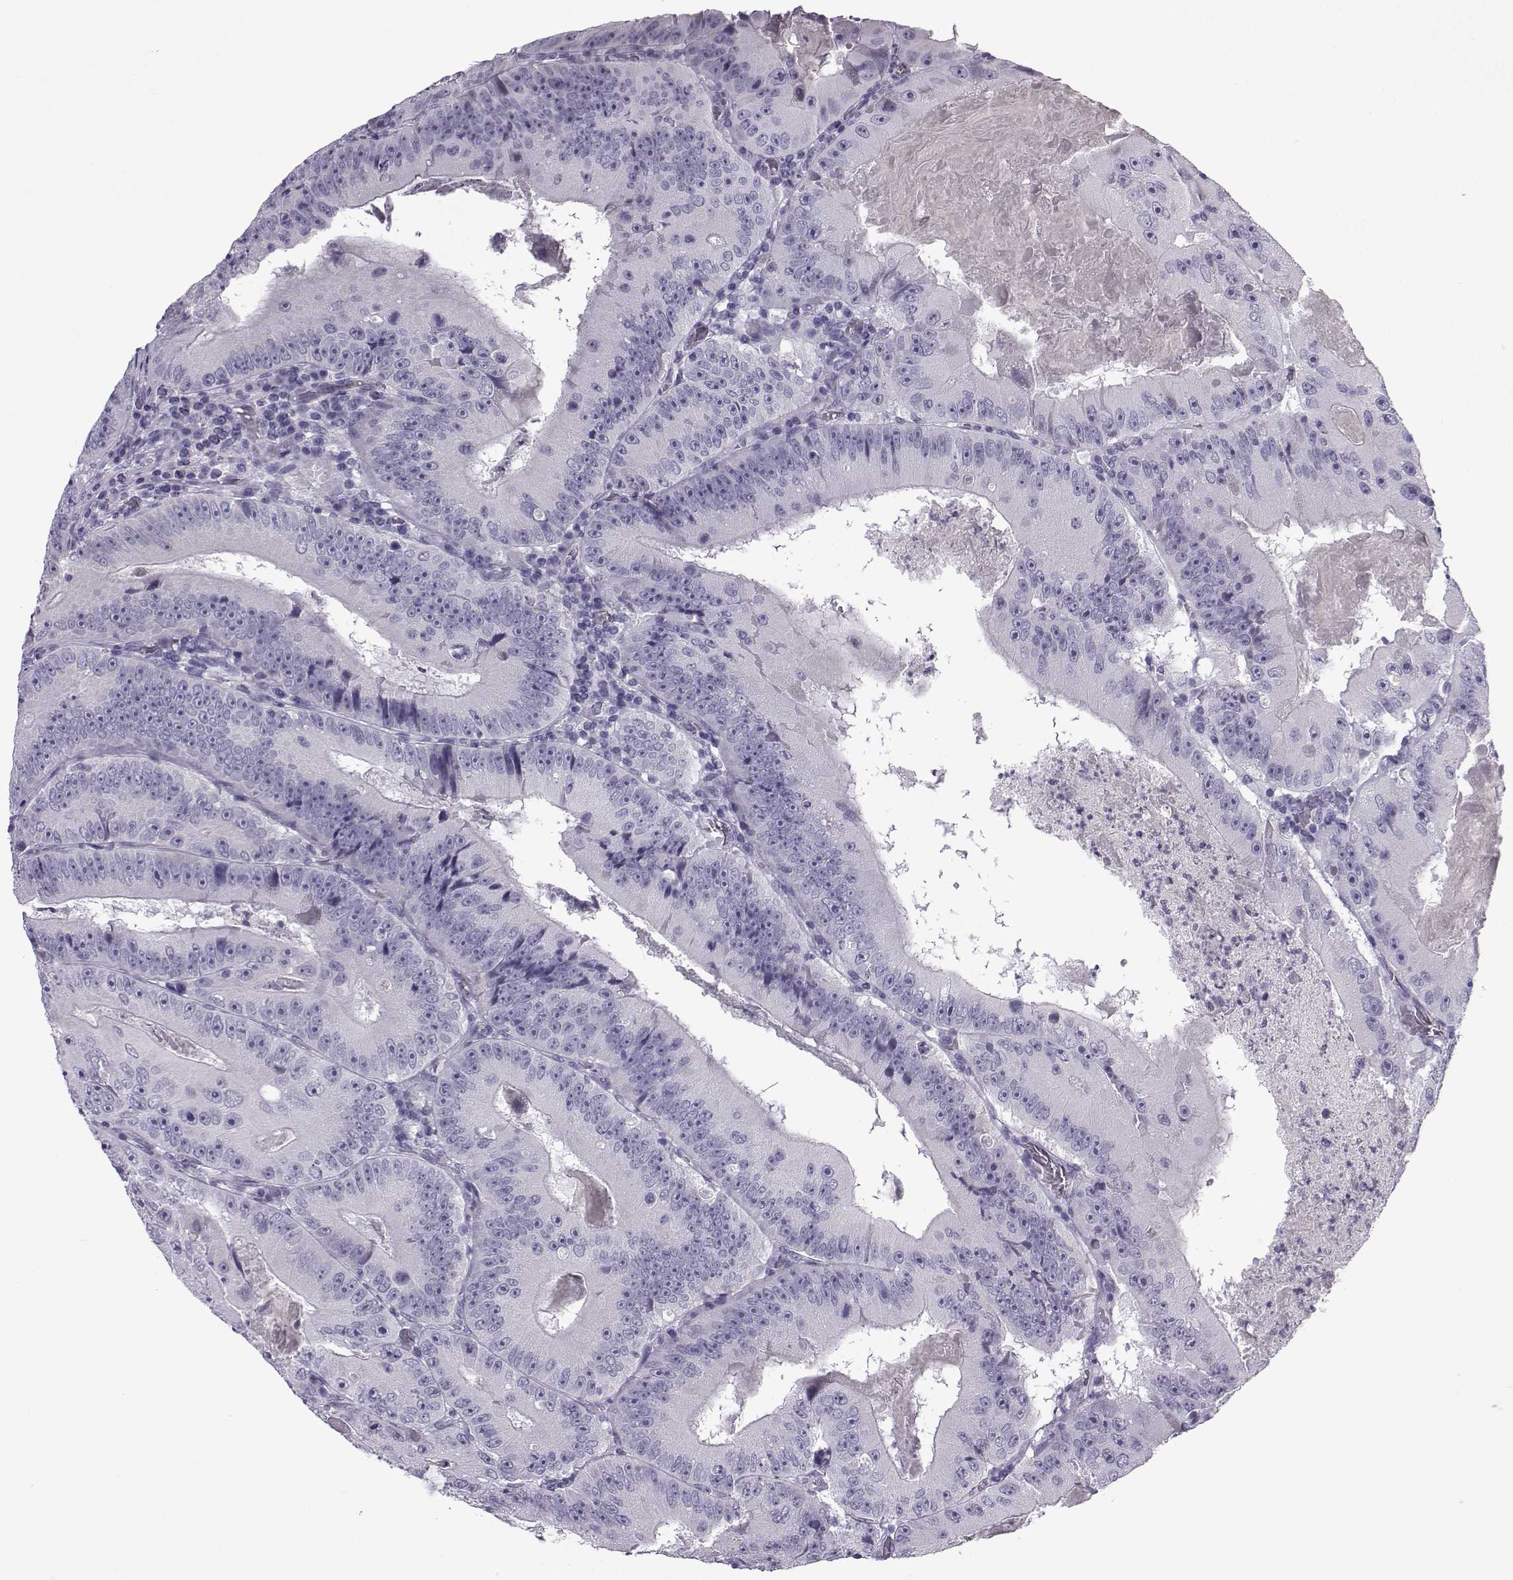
{"staining": {"intensity": "negative", "quantity": "none", "location": "none"}, "tissue": "colorectal cancer", "cell_type": "Tumor cells", "image_type": "cancer", "snomed": [{"axis": "morphology", "description": "Adenocarcinoma, NOS"}, {"axis": "topography", "description": "Colon"}], "caption": "Protein analysis of colorectal cancer shows no significant positivity in tumor cells. The staining was performed using DAB (3,3'-diaminobenzidine) to visualize the protein expression in brown, while the nuclei were stained in blue with hematoxylin (Magnification: 20x).", "gene": "OIP5", "patient": {"sex": "female", "age": 86}}